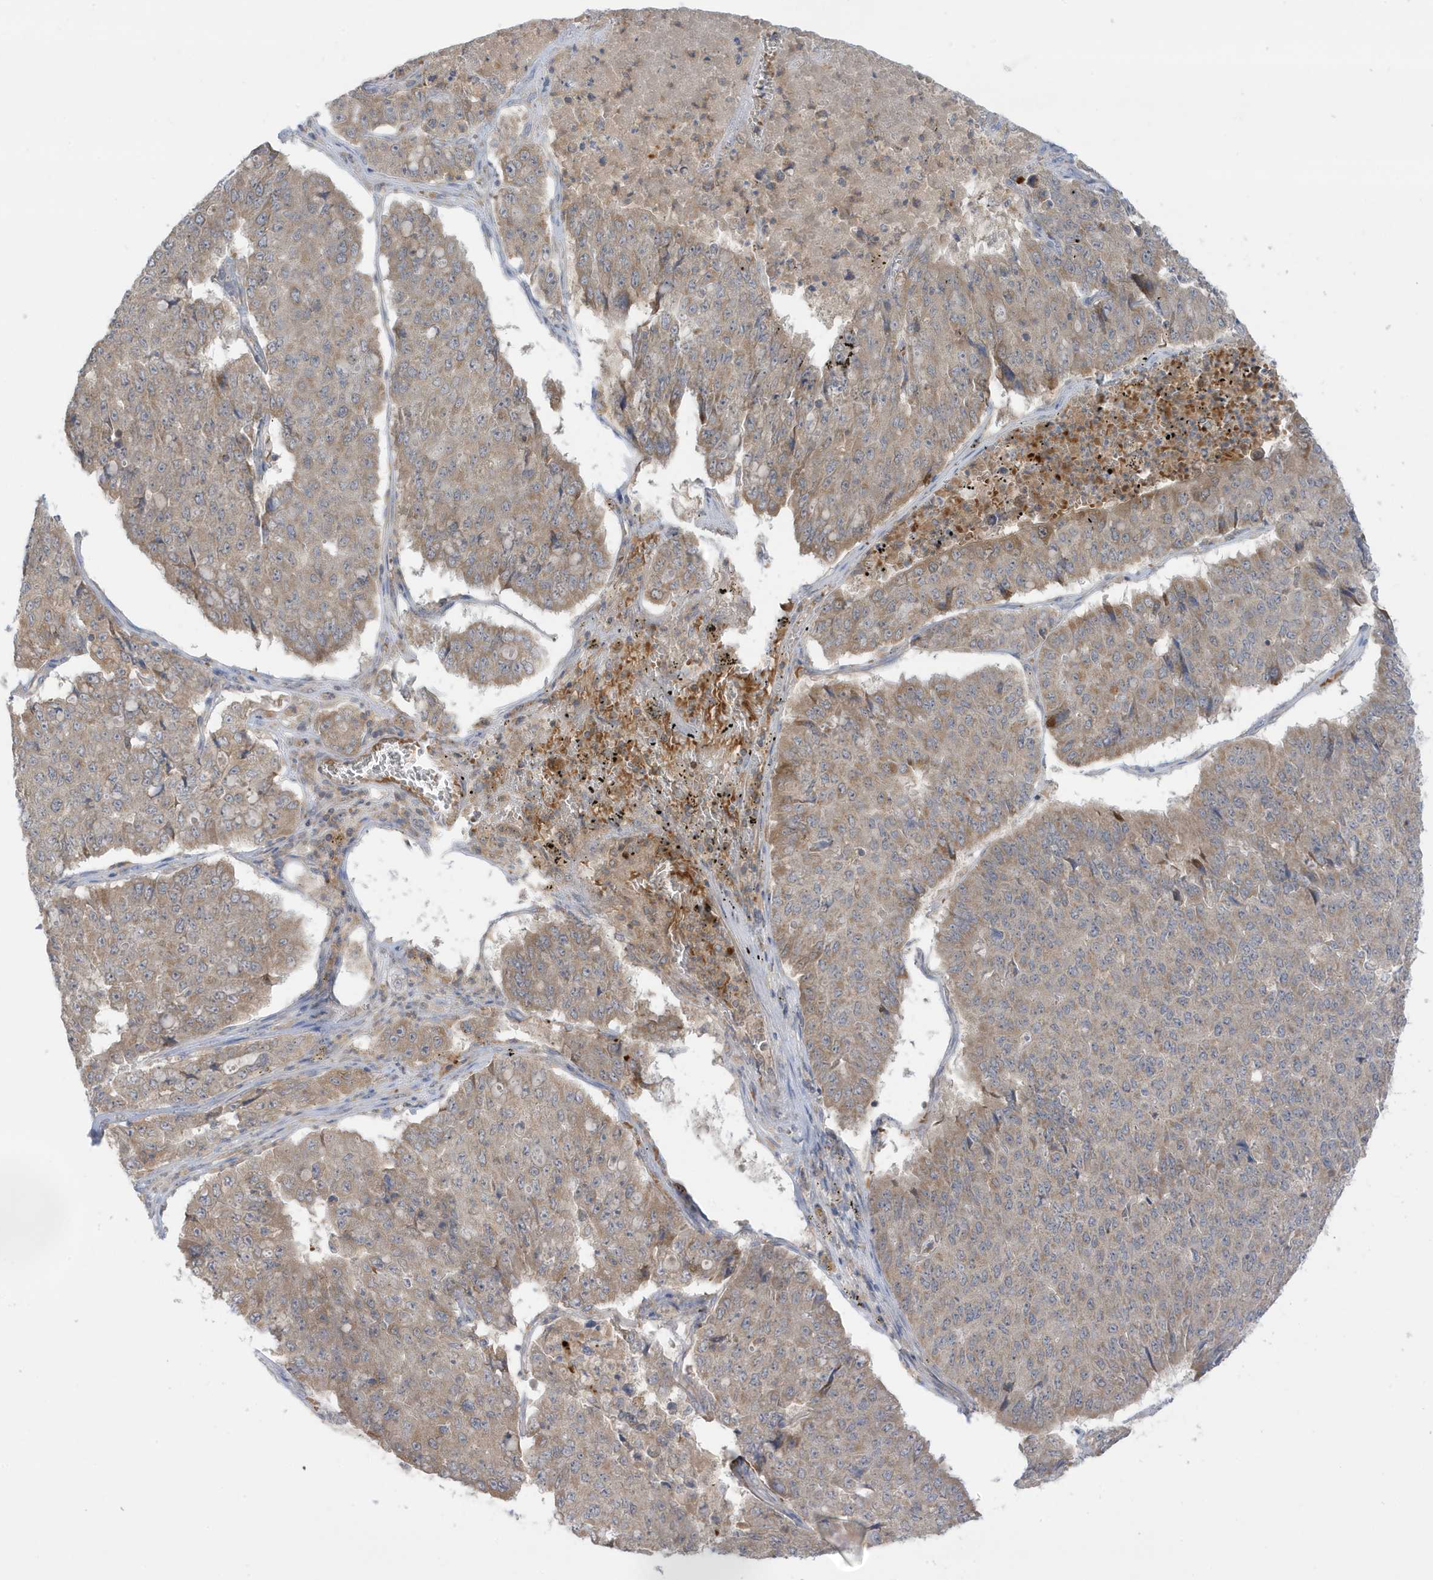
{"staining": {"intensity": "weak", "quantity": "25%-75%", "location": "cytoplasmic/membranous"}, "tissue": "pancreatic cancer", "cell_type": "Tumor cells", "image_type": "cancer", "snomed": [{"axis": "morphology", "description": "Adenocarcinoma, NOS"}, {"axis": "topography", "description": "Pancreas"}], "caption": "Protein staining of adenocarcinoma (pancreatic) tissue exhibits weak cytoplasmic/membranous expression in about 25%-75% of tumor cells.", "gene": "NPPC", "patient": {"sex": "male", "age": 50}}